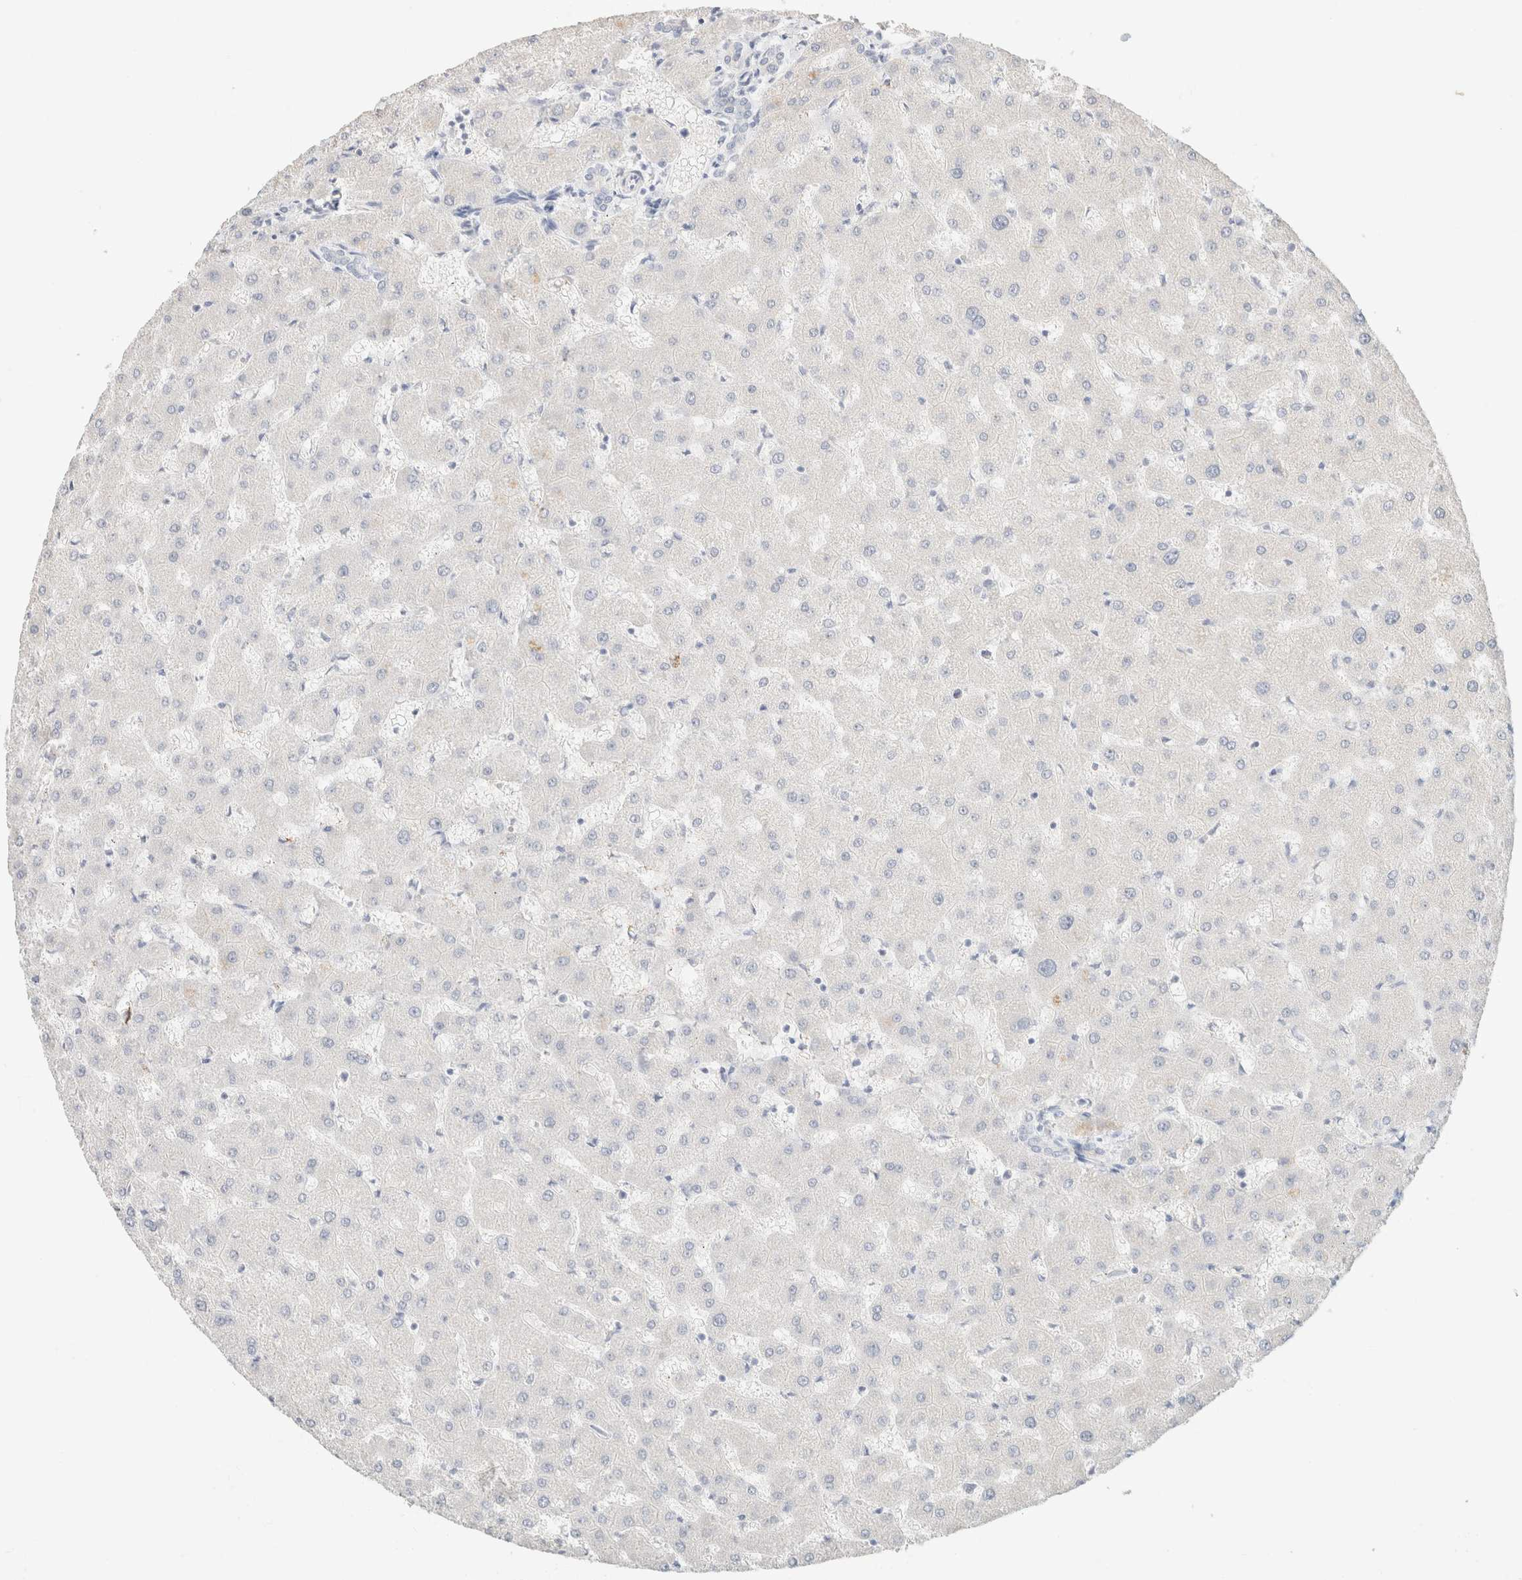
{"staining": {"intensity": "negative", "quantity": "none", "location": "none"}, "tissue": "liver", "cell_type": "Cholangiocytes", "image_type": "normal", "snomed": [{"axis": "morphology", "description": "Normal tissue, NOS"}, {"axis": "topography", "description": "Liver"}], "caption": "Immunohistochemical staining of unremarkable liver reveals no significant positivity in cholangiocytes.", "gene": "CA12", "patient": {"sex": "female", "age": 63}}